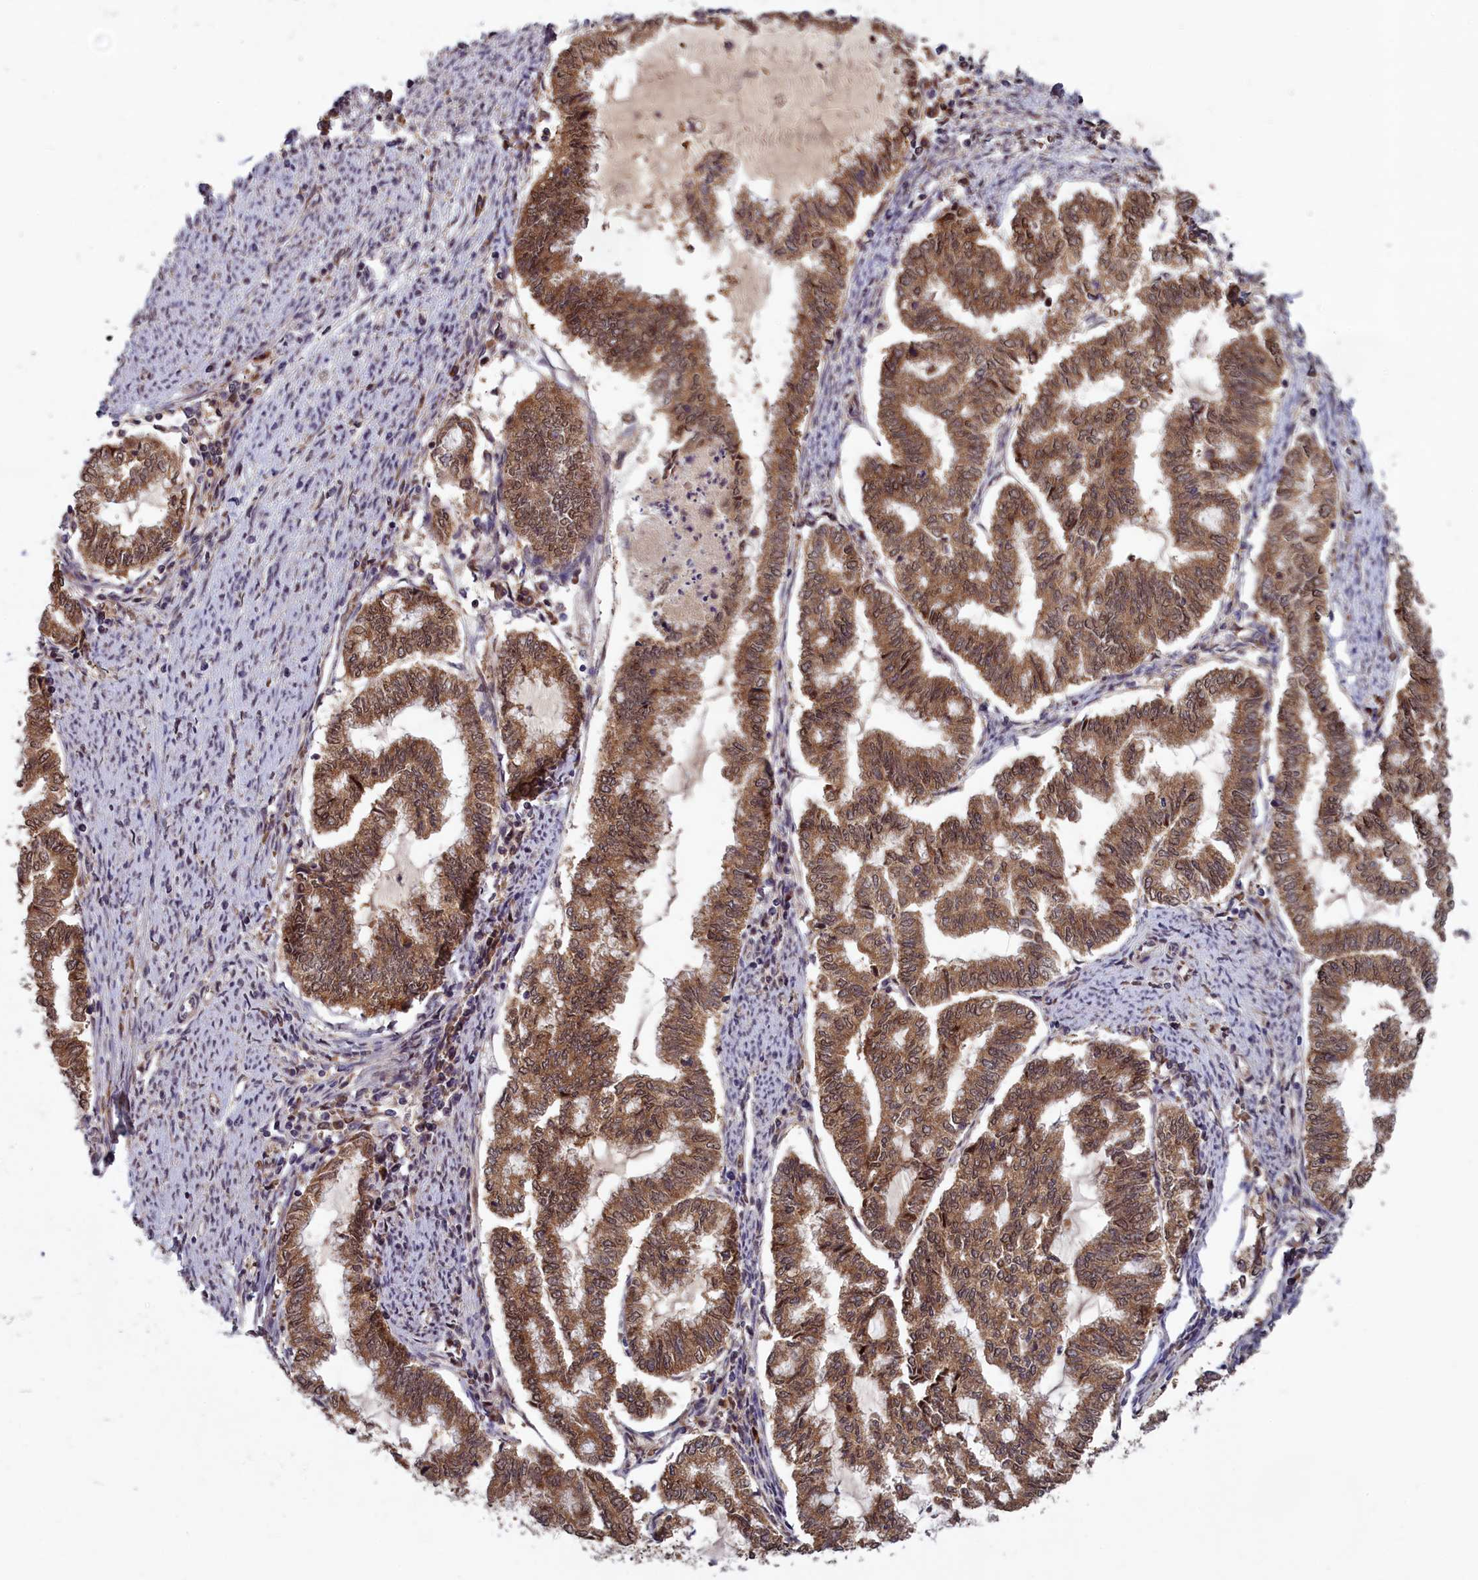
{"staining": {"intensity": "moderate", "quantity": ">75%", "location": "cytoplasmic/membranous,nuclear"}, "tissue": "endometrial cancer", "cell_type": "Tumor cells", "image_type": "cancer", "snomed": [{"axis": "morphology", "description": "Adenocarcinoma, NOS"}, {"axis": "topography", "description": "Endometrium"}], "caption": "This is a micrograph of IHC staining of endometrial cancer (adenocarcinoma), which shows moderate positivity in the cytoplasmic/membranous and nuclear of tumor cells.", "gene": "CCDC15", "patient": {"sex": "female", "age": 79}}